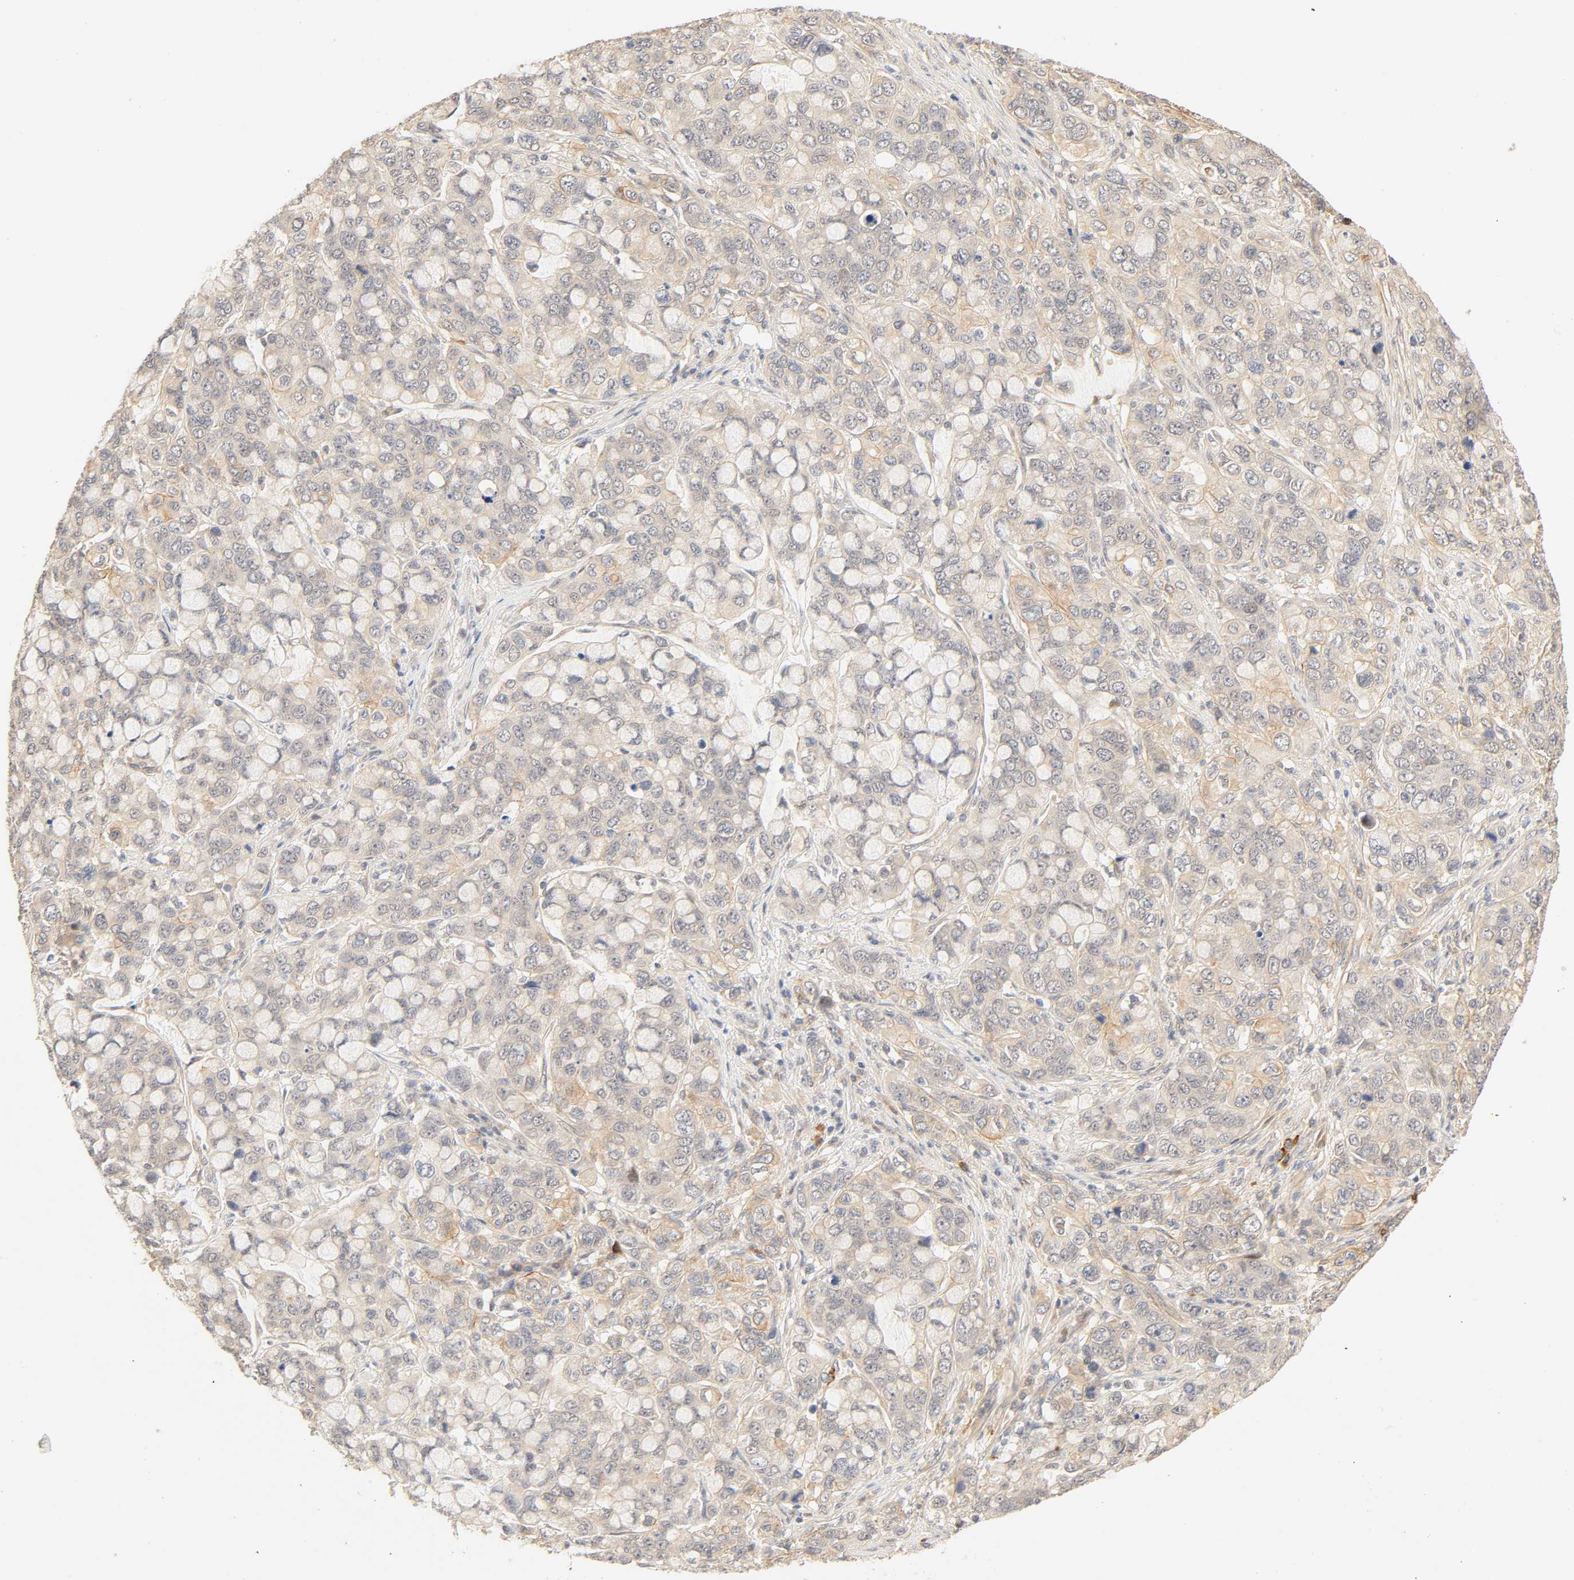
{"staining": {"intensity": "weak", "quantity": "<25%", "location": "cytoplasmic/membranous"}, "tissue": "stomach cancer", "cell_type": "Tumor cells", "image_type": "cancer", "snomed": [{"axis": "morphology", "description": "Adenocarcinoma, NOS"}, {"axis": "topography", "description": "Stomach, lower"}], "caption": "Stomach adenocarcinoma stained for a protein using immunohistochemistry displays no positivity tumor cells.", "gene": "CACNA1G", "patient": {"sex": "male", "age": 84}}